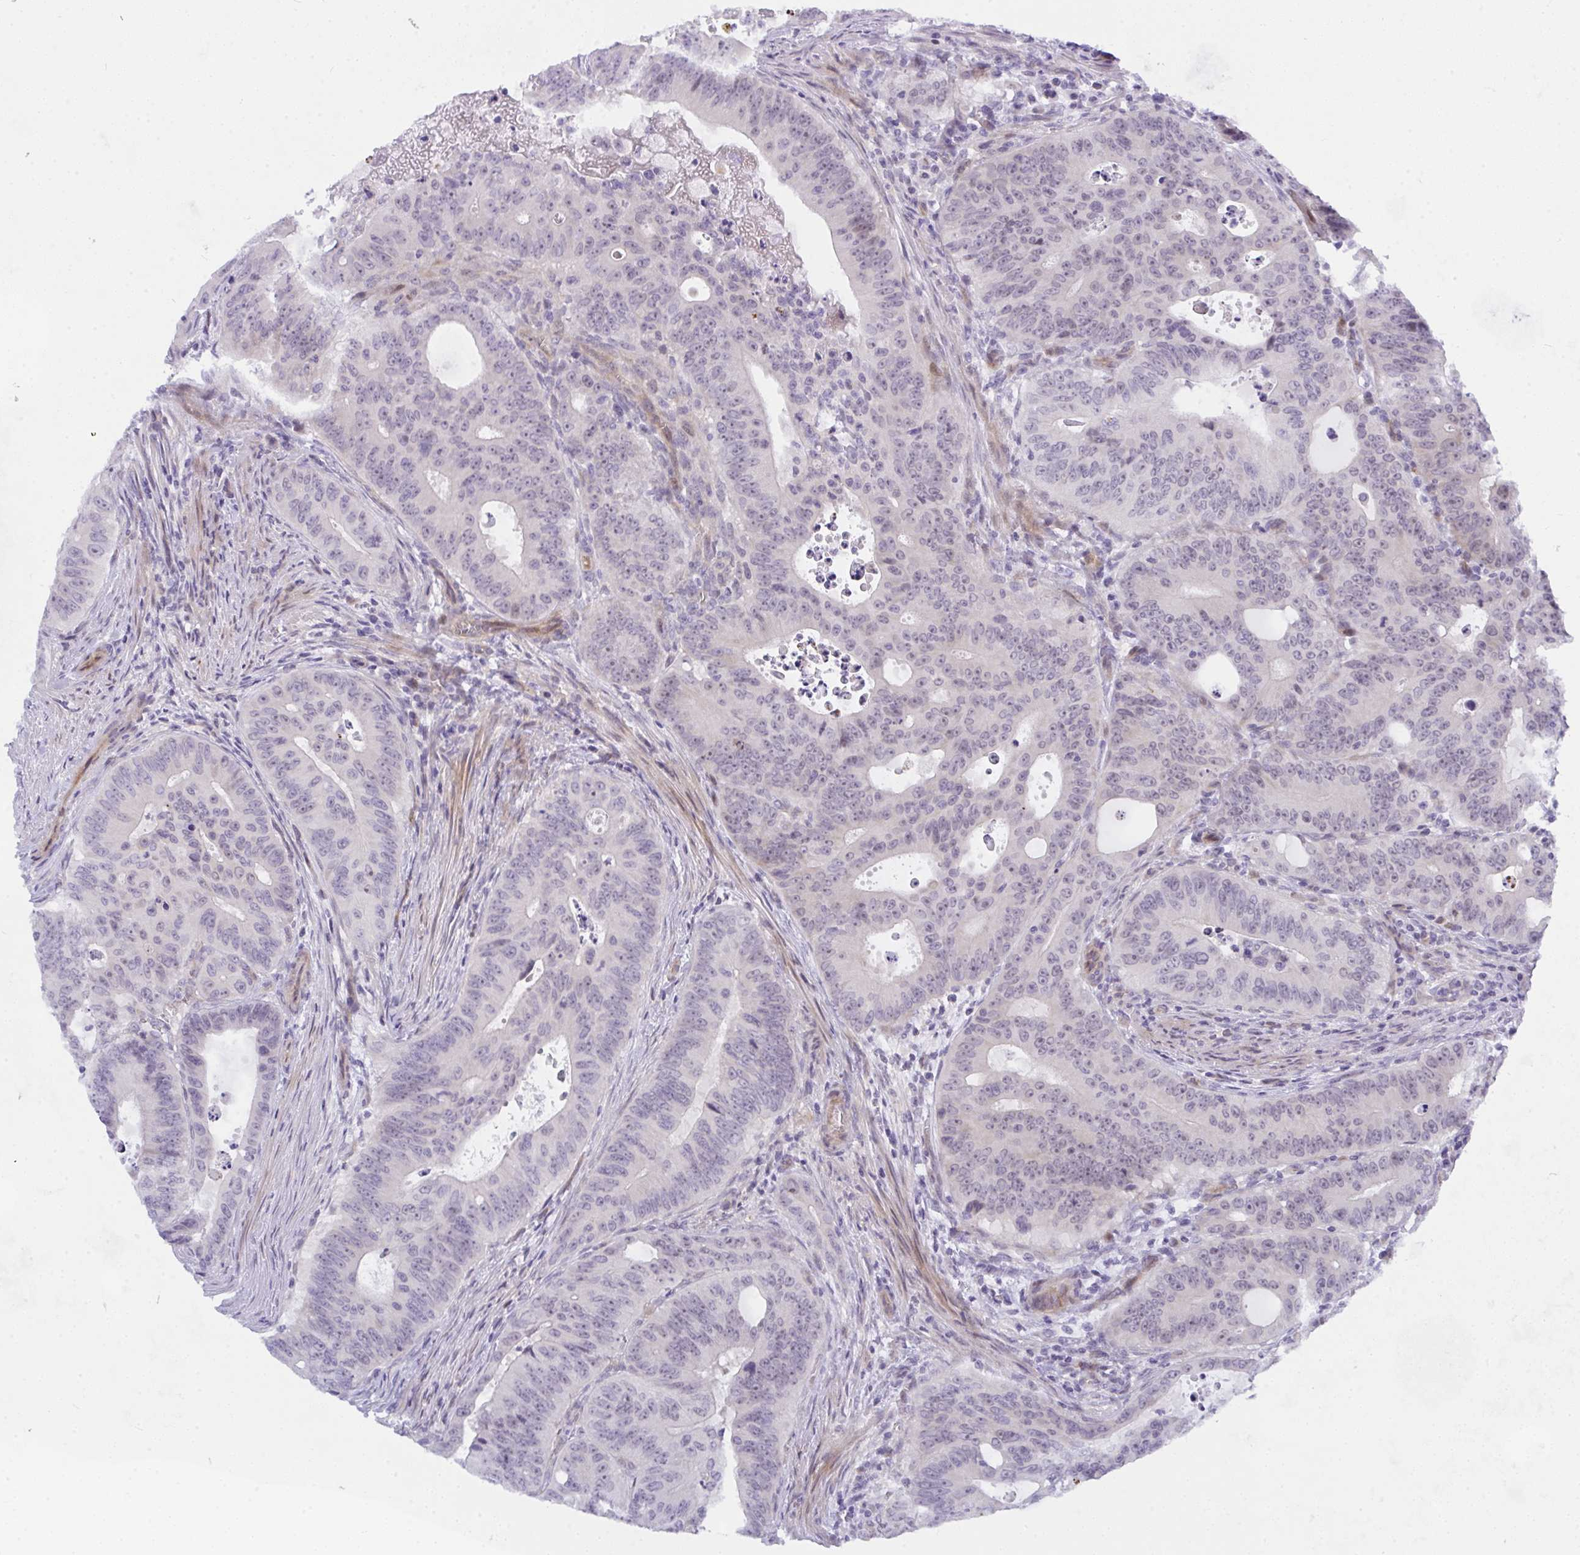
{"staining": {"intensity": "negative", "quantity": "none", "location": "none"}, "tissue": "colorectal cancer", "cell_type": "Tumor cells", "image_type": "cancer", "snomed": [{"axis": "morphology", "description": "Adenocarcinoma, NOS"}, {"axis": "topography", "description": "Colon"}], "caption": "Colorectal adenocarcinoma was stained to show a protein in brown. There is no significant positivity in tumor cells. Brightfield microscopy of immunohistochemistry (IHC) stained with DAB (brown) and hematoxylin (blue), captured at high magnification.", "gene": "NFXL1", "patient": {"sex": "male", "age": 62}}